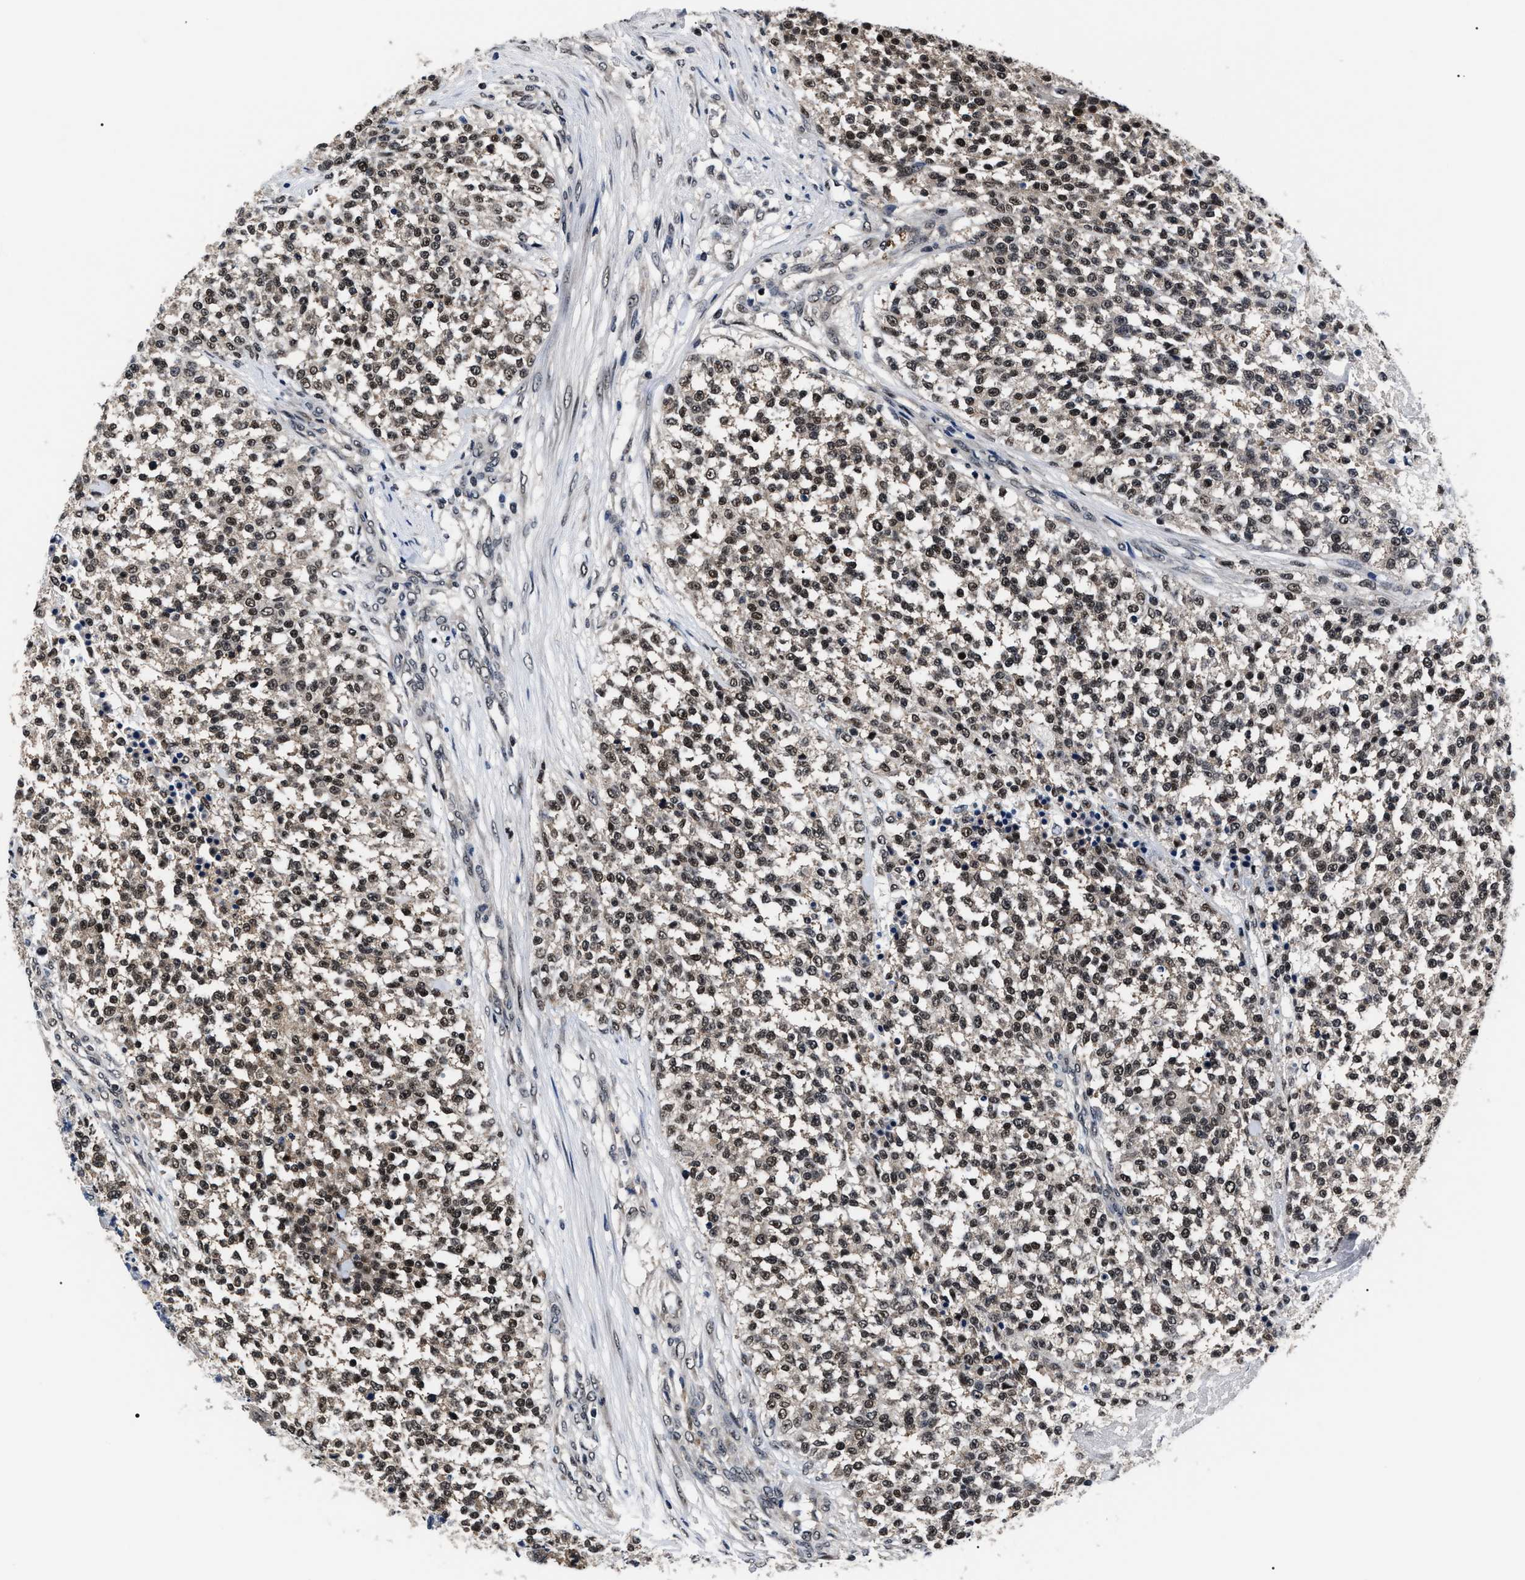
{"staining": {"intensity": "moderate", "quantity": ">75%", "location": "nuclear"}, "tissue": "testis cancer", "cell_type": "Tumor cells", "image_type": "cancer", "snomed": [{"axis": "morphology", "description": "Seminoma, NOS"}, {"axis": "topography", "description": "Testis"}], "caption": "Testis seminoma stained with DAB (3,3'-diaminobenzidine) immunohistochemistry (IHC) demonstrates medium levels of moderate nuclear staining in about >75% of tumor cells.", "gene": "CSNK2A1", "patient": {"sex": "male", "age": 59}}